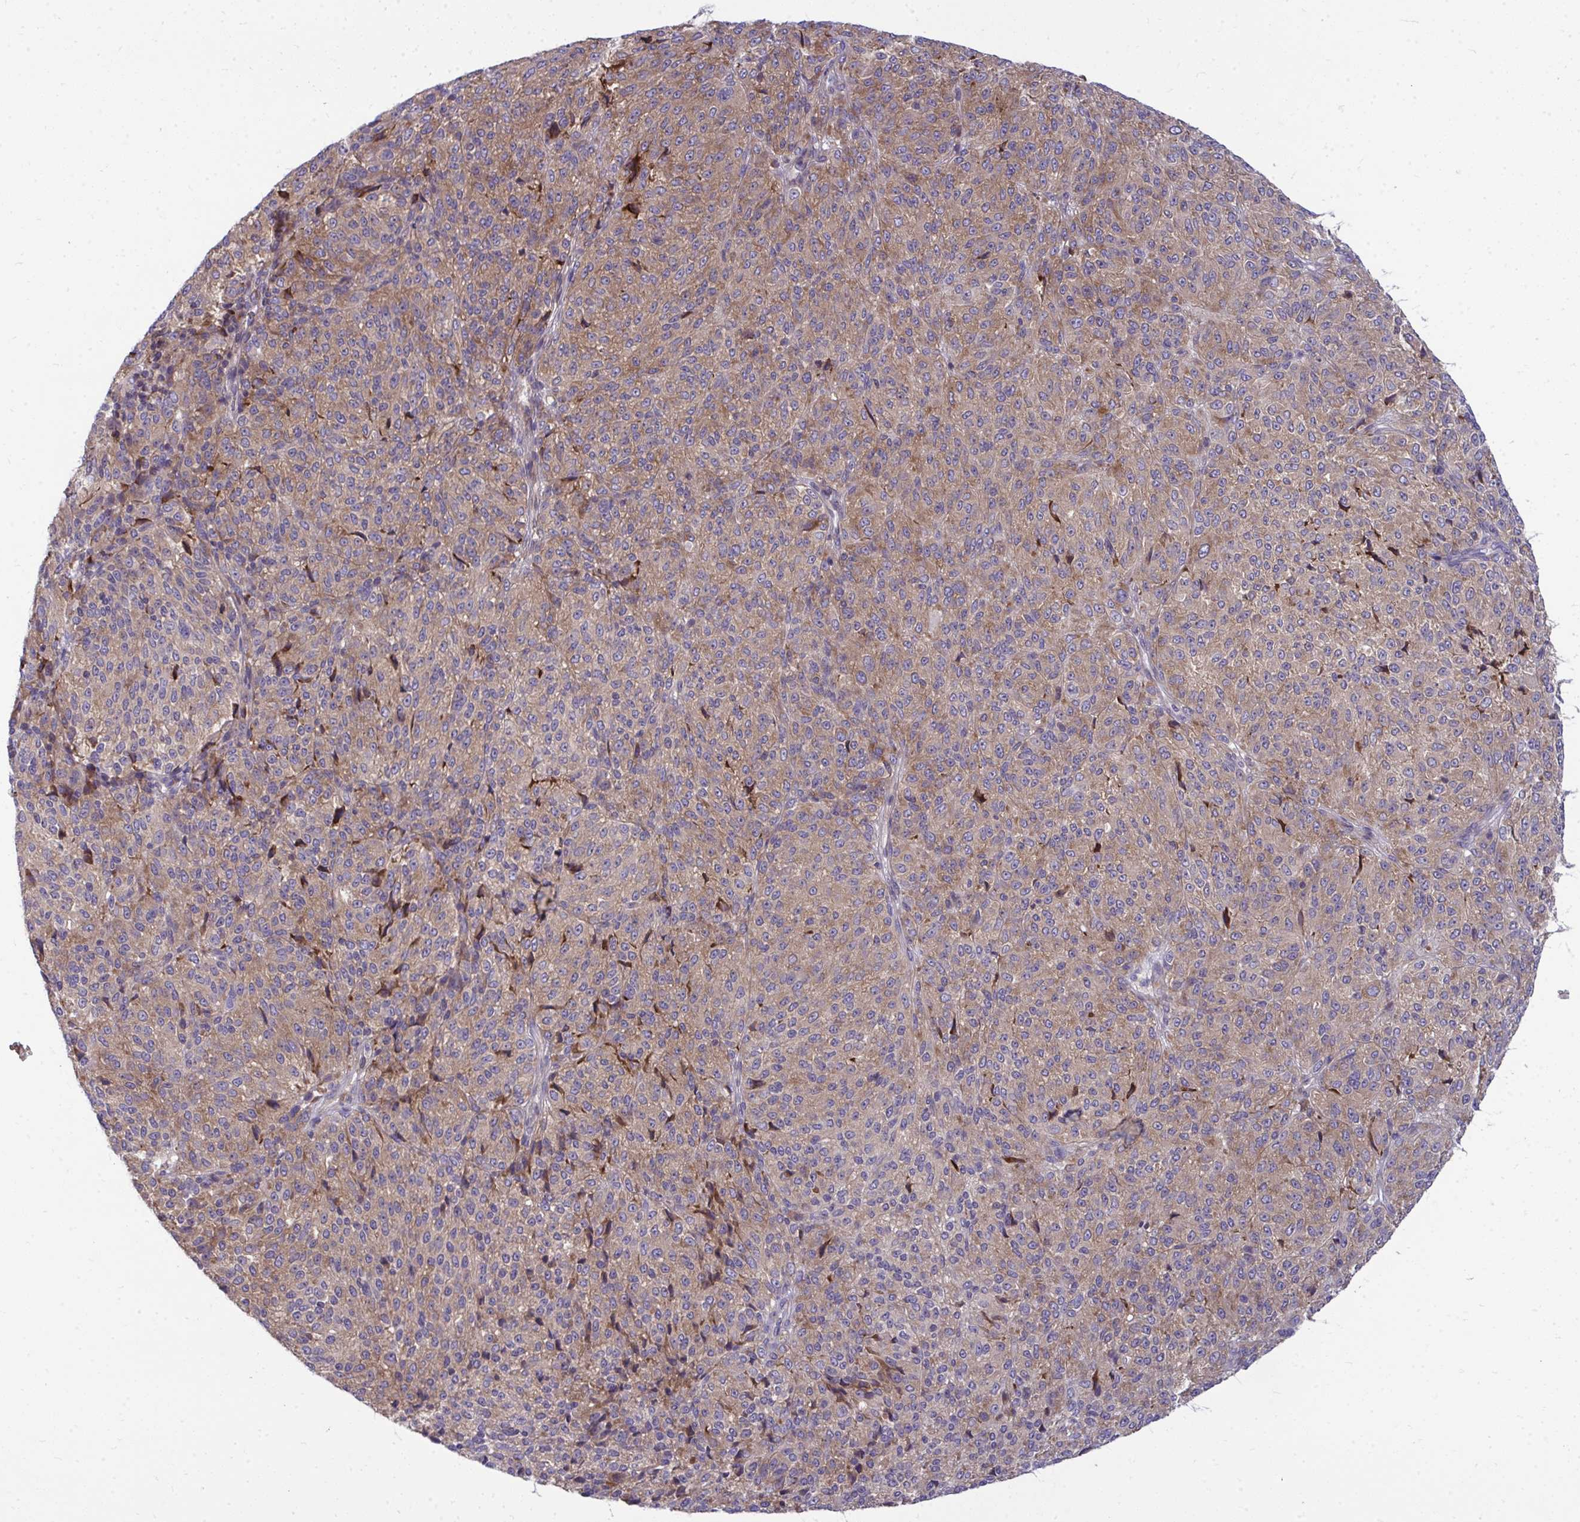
{"staining": {"intensity": "moderate", "quantity": ">75%", "location": "cytoplasmic/membranous"}, "tissue": "melanoma", "cell_type": "Tumor cells", "image_type": "cancer", "snomed": [{"axis": "morphology", "description": "Malignant melanoma, Metastatic site"}, {"axis": "topography", "description": "Brain"}], "caption": "A medium amount of moderate cytoplasmic/membranous positivity is appreciated in about >75% of tumor cells in malignant melanoma (metastatic site) tissue.", "gene": "GFPT2", "patient": {"sex": "female", "age": 56}}